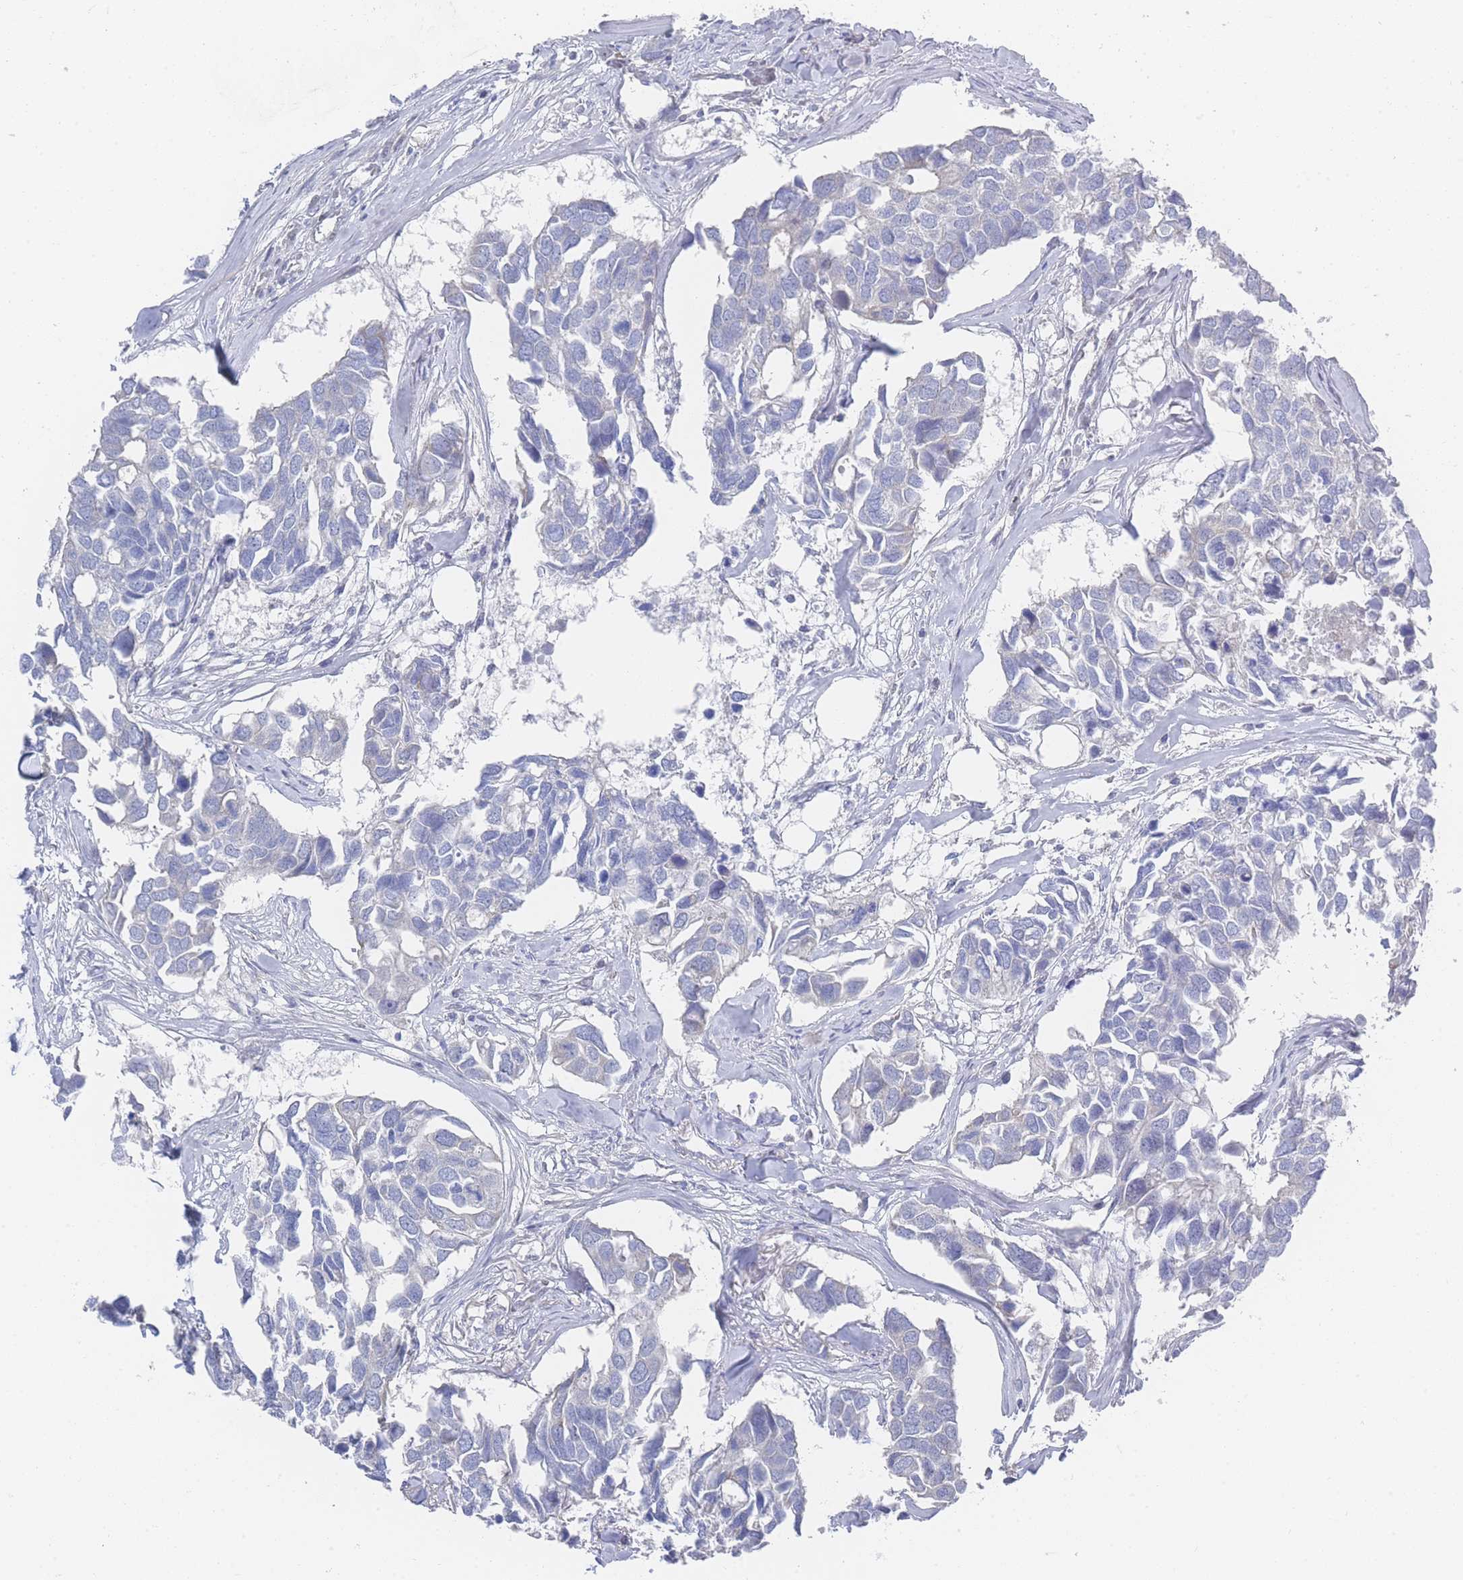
{"staining": {"intensity": "negative", "quantity": "none", "location": "none"}, "tissue": "breast cancer", "cell_type": "Tumor cells", "image_type": "cancer", "snomed": [{"axis": "morphology", "description": "Duct carcinoma"}, {"axis": "topography", "description": "Breast"}], "caption": "Immunohistochemical staining of intraductal carcinoma (breast) shows no significant staining in tumor cells.", "gene": "ZNF142", "patient": {"sex": "female", "age": 83}}